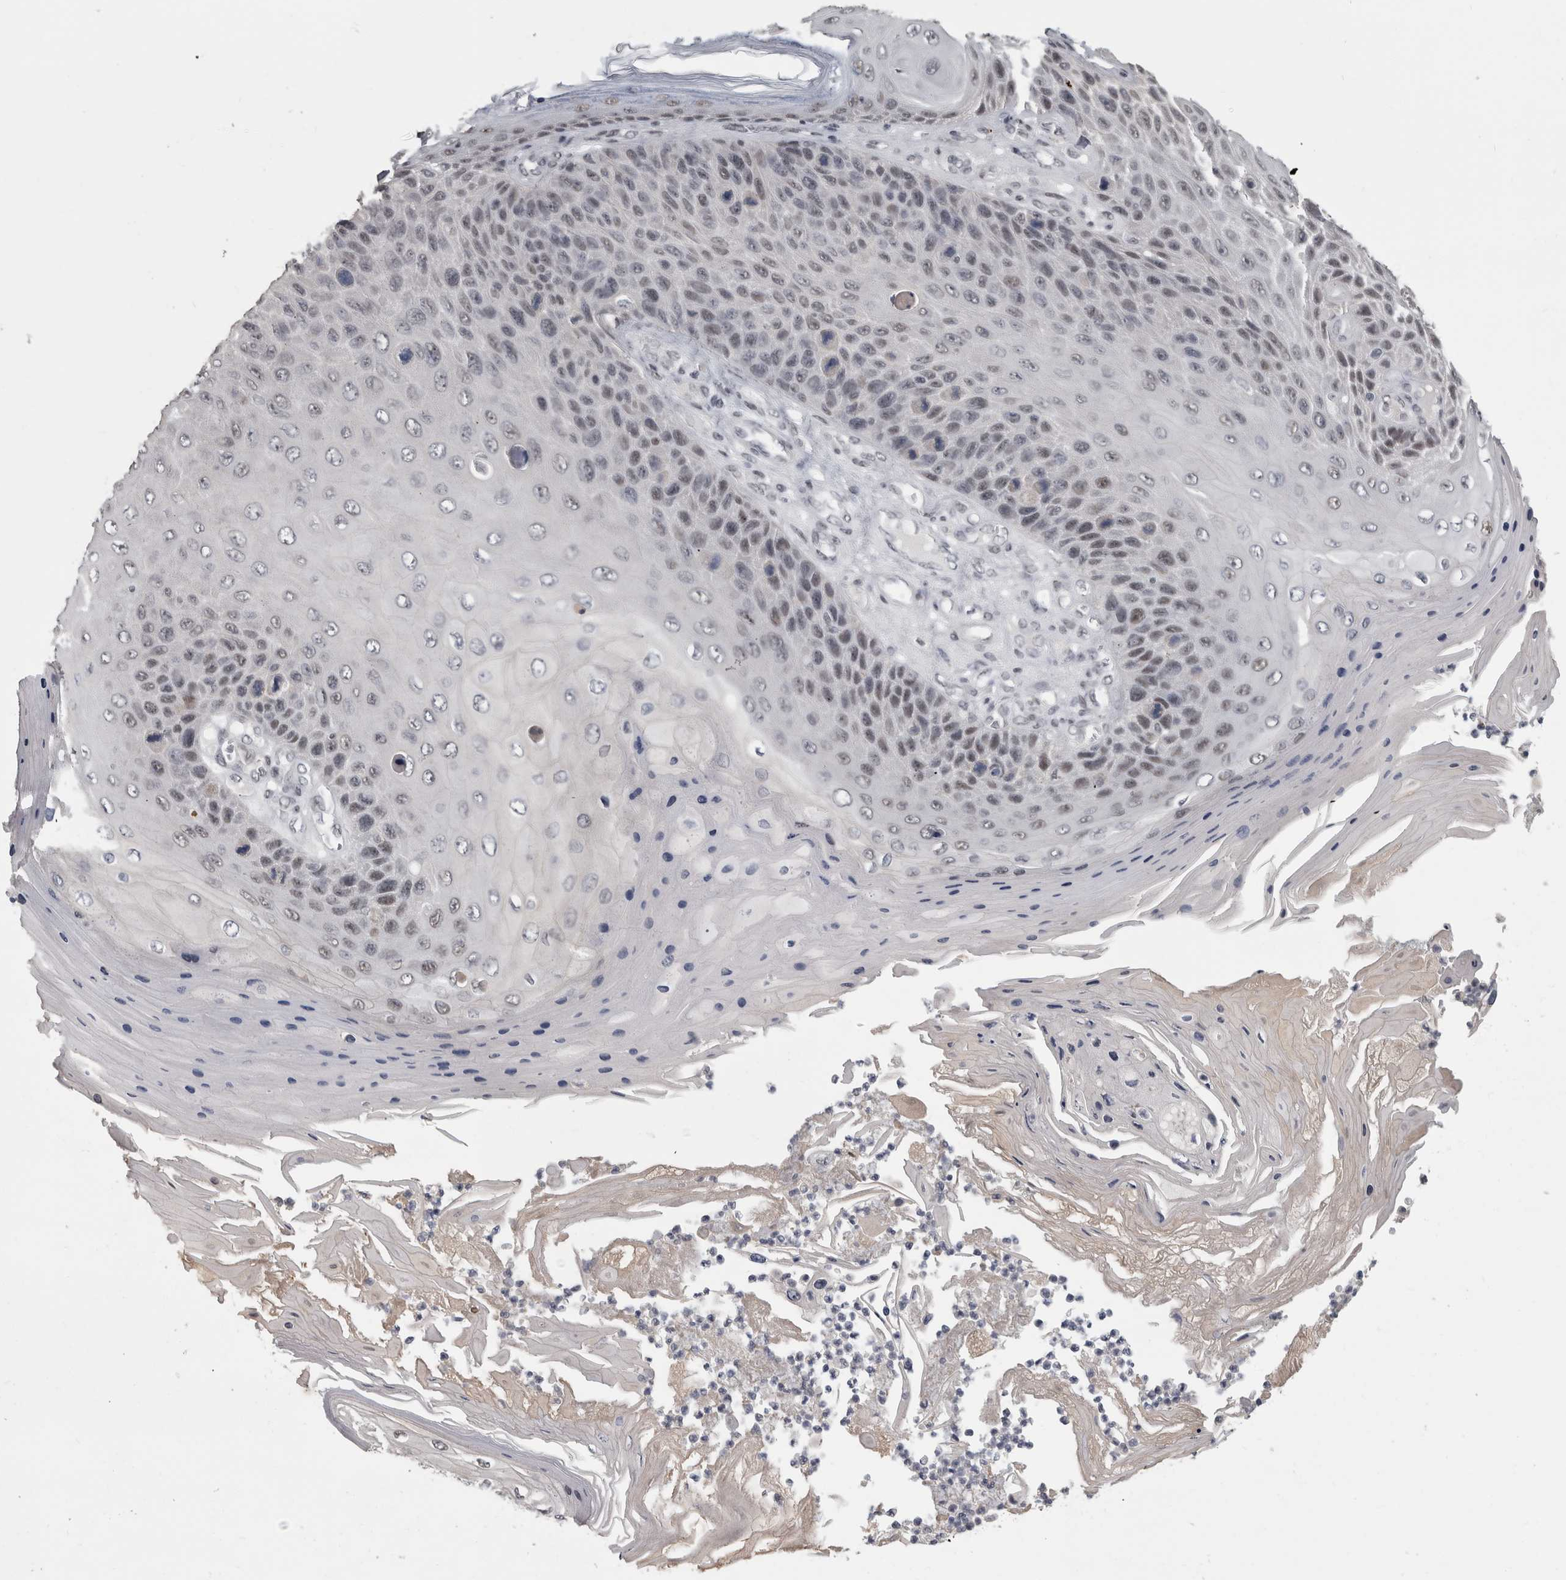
{"staining": {"intensity": "weak", "quantity": "<25%", "location": "nuclear"}, "tissue": "skin cancer", "cell_type": "Tumor cells", "image_type": "cancer", "snomed": [{"axis": "morphology", "description": "Squamous cell carcinoma, NOS"}, {"axis": "topography", "description": "Skin"}], "caption": "Tumor cells are negative for protein expression in human skin cancer.", "gene": "ARID4B", "patient": {"sex": "female", "age": 88}}